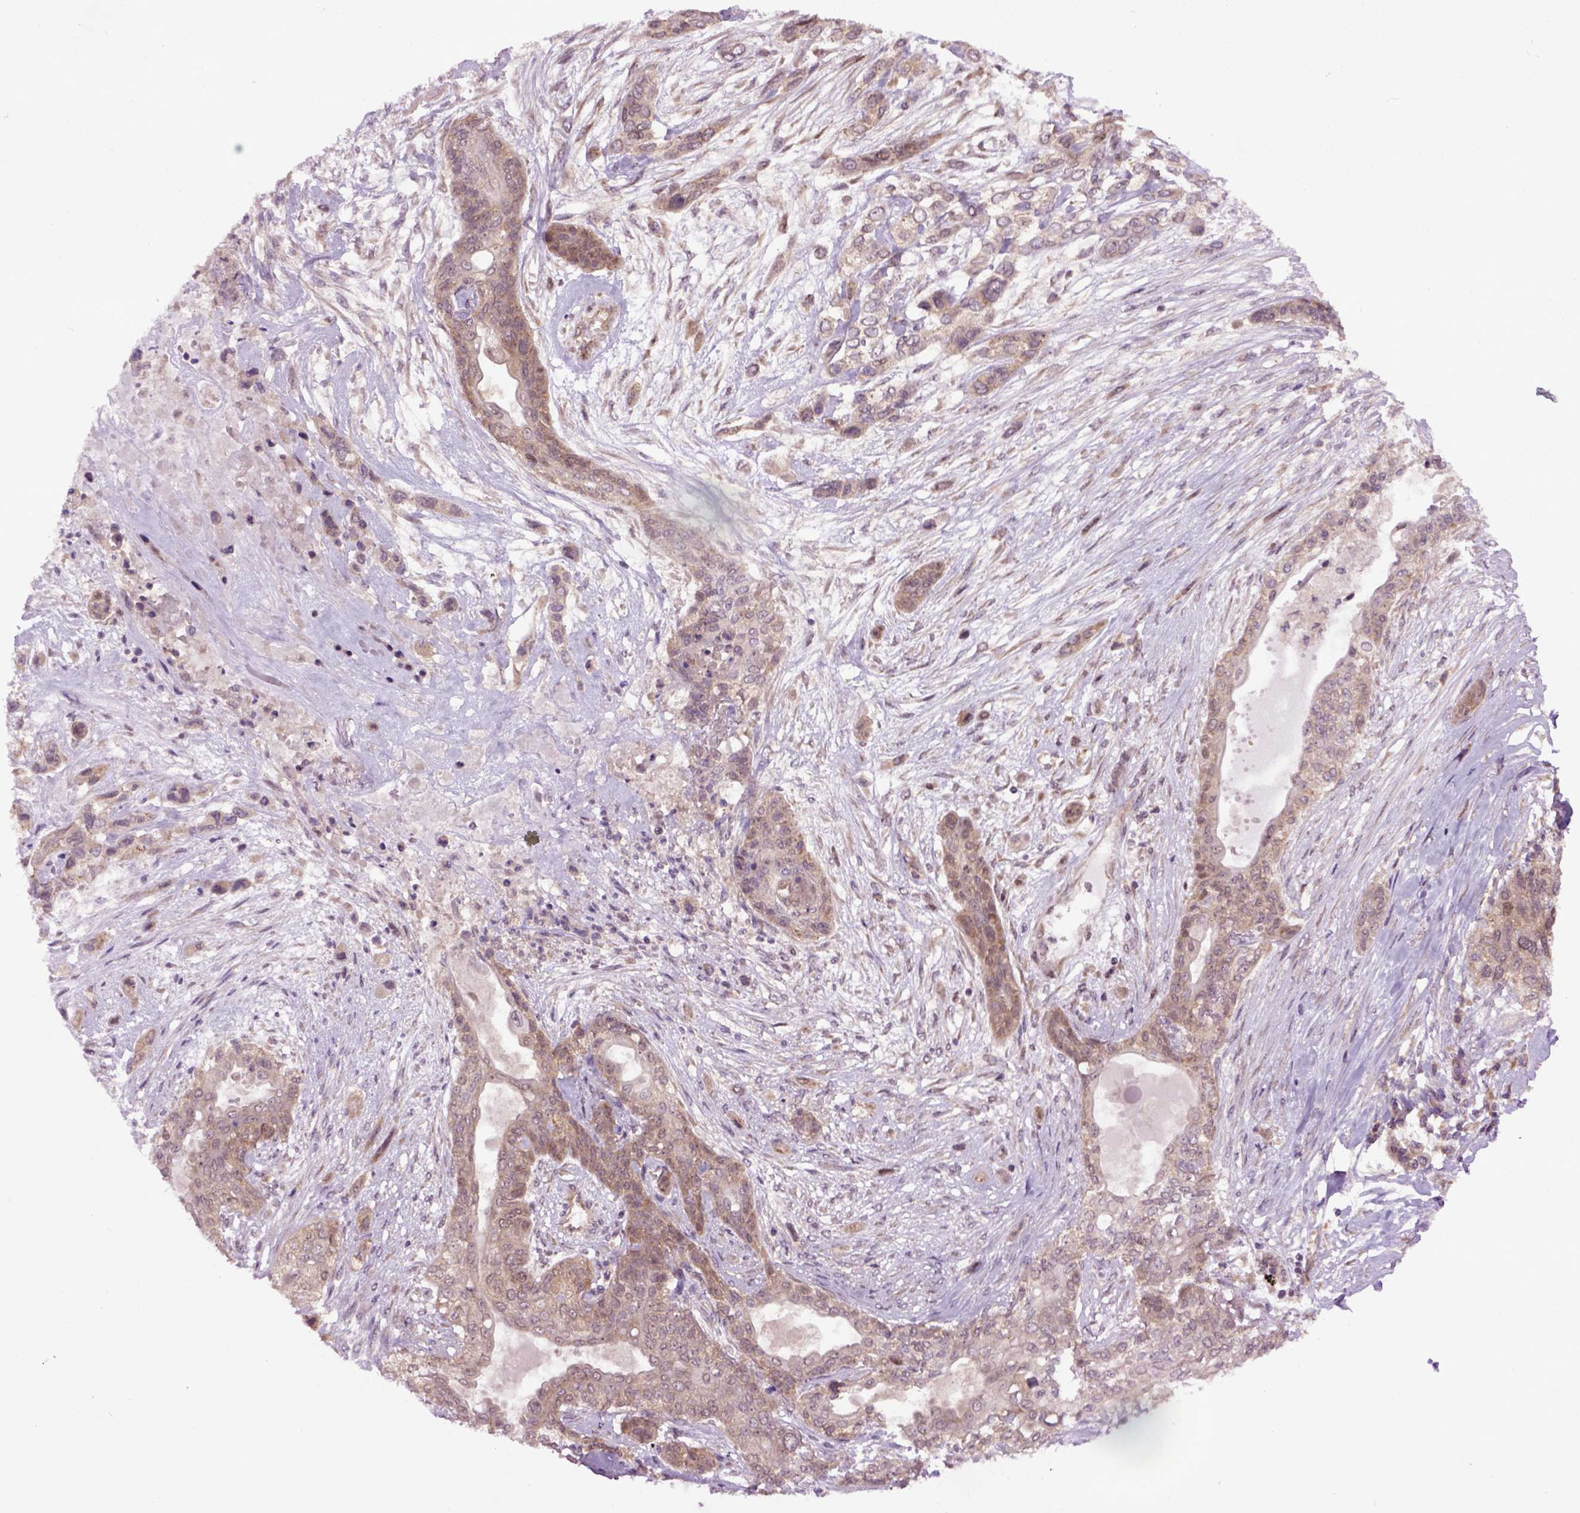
{"staining": {"intensity": "moderate", "quantity": ">75%", "location": "cytoplasmic/membranous,nuclear"}, "tissue": "lung cancer", "cell_type": "Tumor cells", "image_type": "cancer", "snomed": [{"axis": "morphology", "description": "Squamous cell carcinoma, NOS"}, {"axis": "topography", "description": "Lung"}], "caption": "DAB (3,3'-diaminobenzidine) immunohistochemical staining of human lung cancer (squamous cell carcinoma) reveals moderate cytoplasmic/membranous and nuclear protein positivity in approximately >75% of tumor cells.", "gene": "WDR48", "patient": {"sex": "female", "age": 70}}